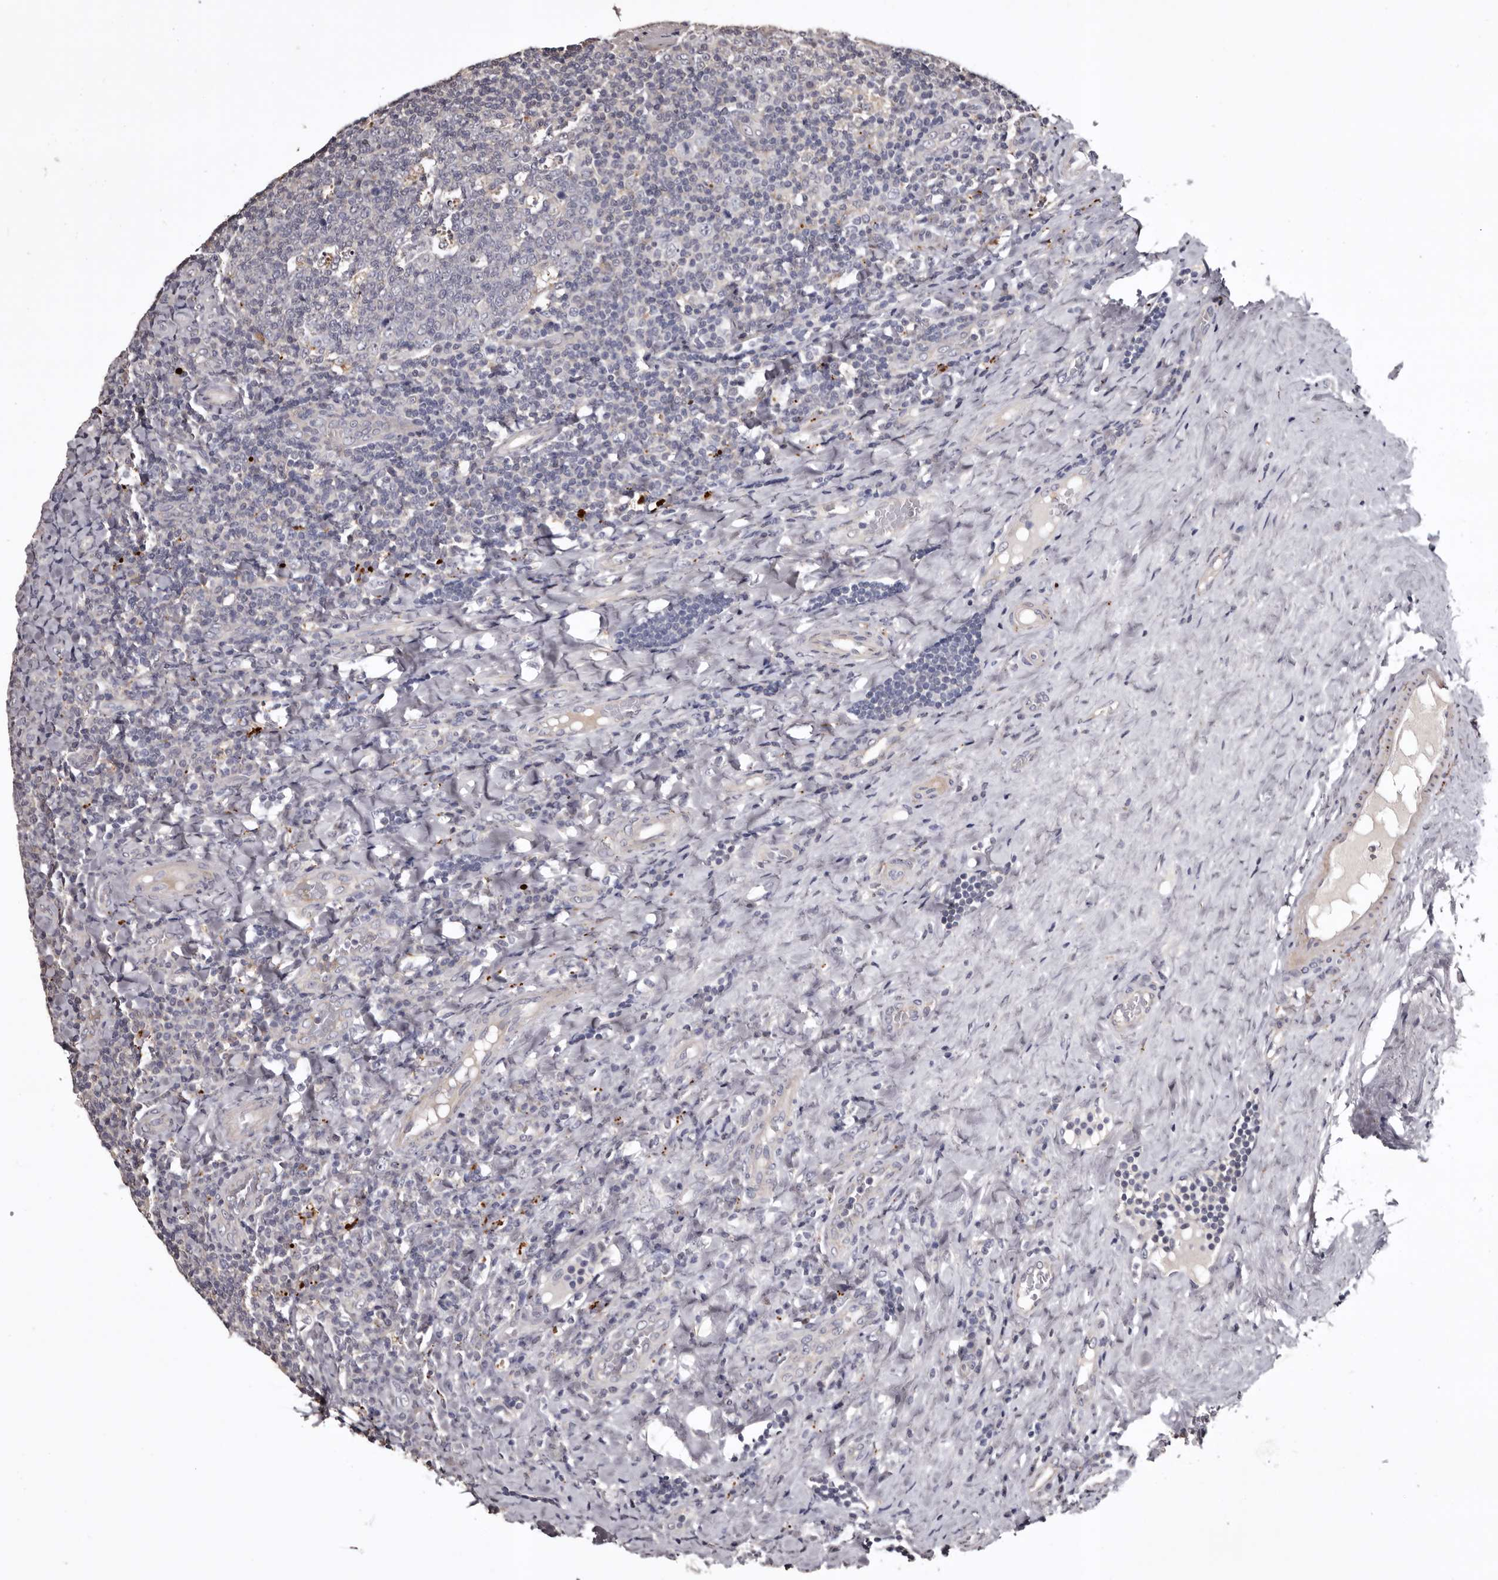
{"staining": {"intensity": "negative", "quantity": "none", "location": "none"}, "tissue": "tonsil", "cell_type": "Germinal center cells", "image_type": "normal", "snomed": [{"axis": "morphology", "description": "Normal tissue, NOS"}, {"axis": "topography", "description": "Tonsil"}], "caption": "IHC photomicrograph of unremarkable tonsil stained for a protein (brown), which displays no expression in germinal center cells.", "gene": "SLC10A4", "patient": {"sex": "male", "age": 17}}